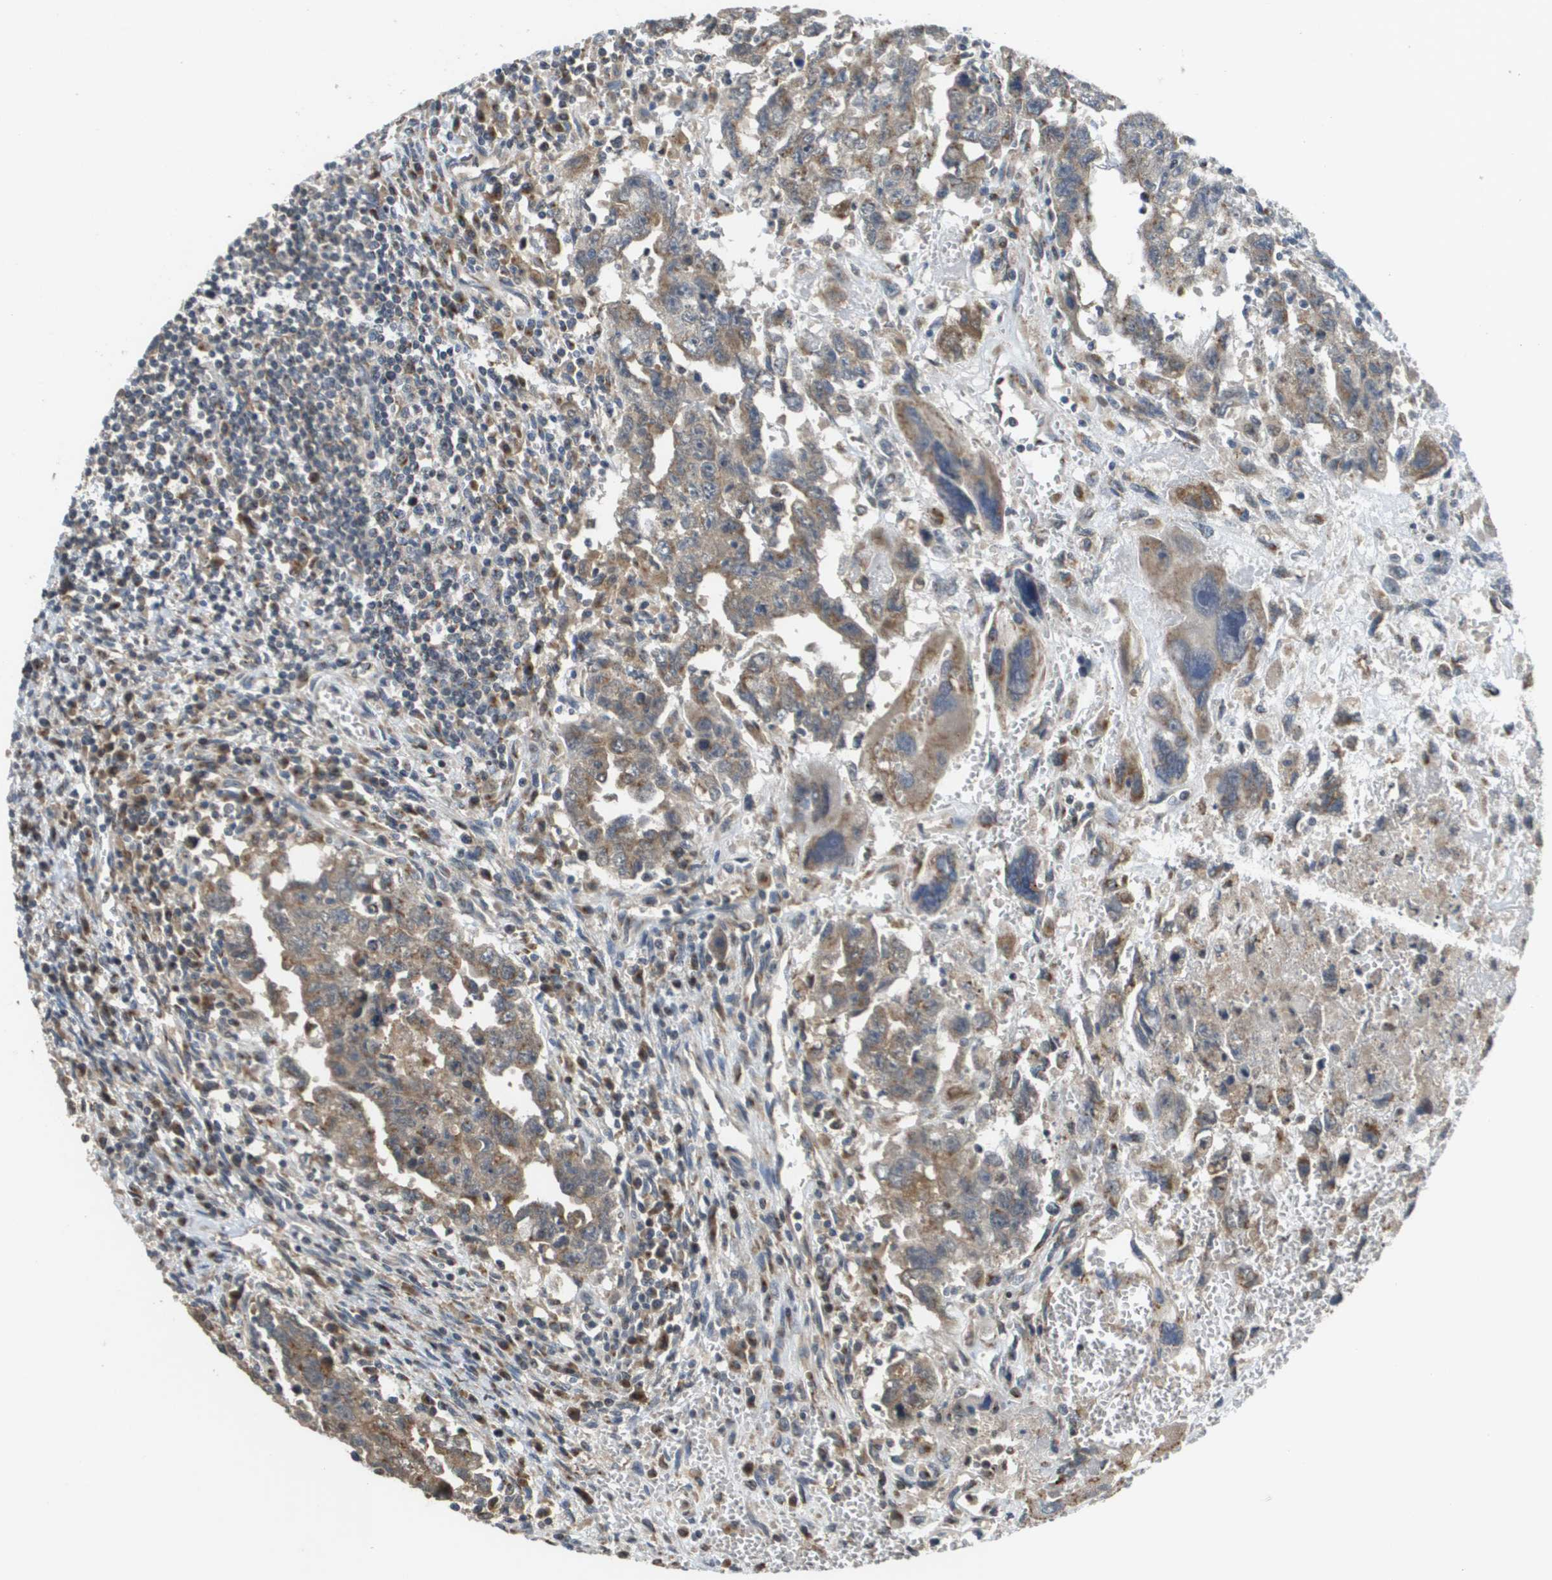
{"staining": {"intensity": "moderate", "quantity": ">75%", "location": "cytoplasmic/membranous"}, "tissue": "testis cancer", "cell_type": "Tumor cells", "image_type": "cancer", "snomed": [{"axis": "morphology", "description": "Carcinoma, Embryonal, NOS"}, {"axis": "topography", "description": "Testis"}], "caption": "Immunohistochemical staining of testis cancer (embryonal carcinoma) reveals medium levels of moderate cytoplasmic/membranous expression in about >75% of tumor cells.", "gene": "PCK1", "patient": {"sex": "male", "age": 28}}